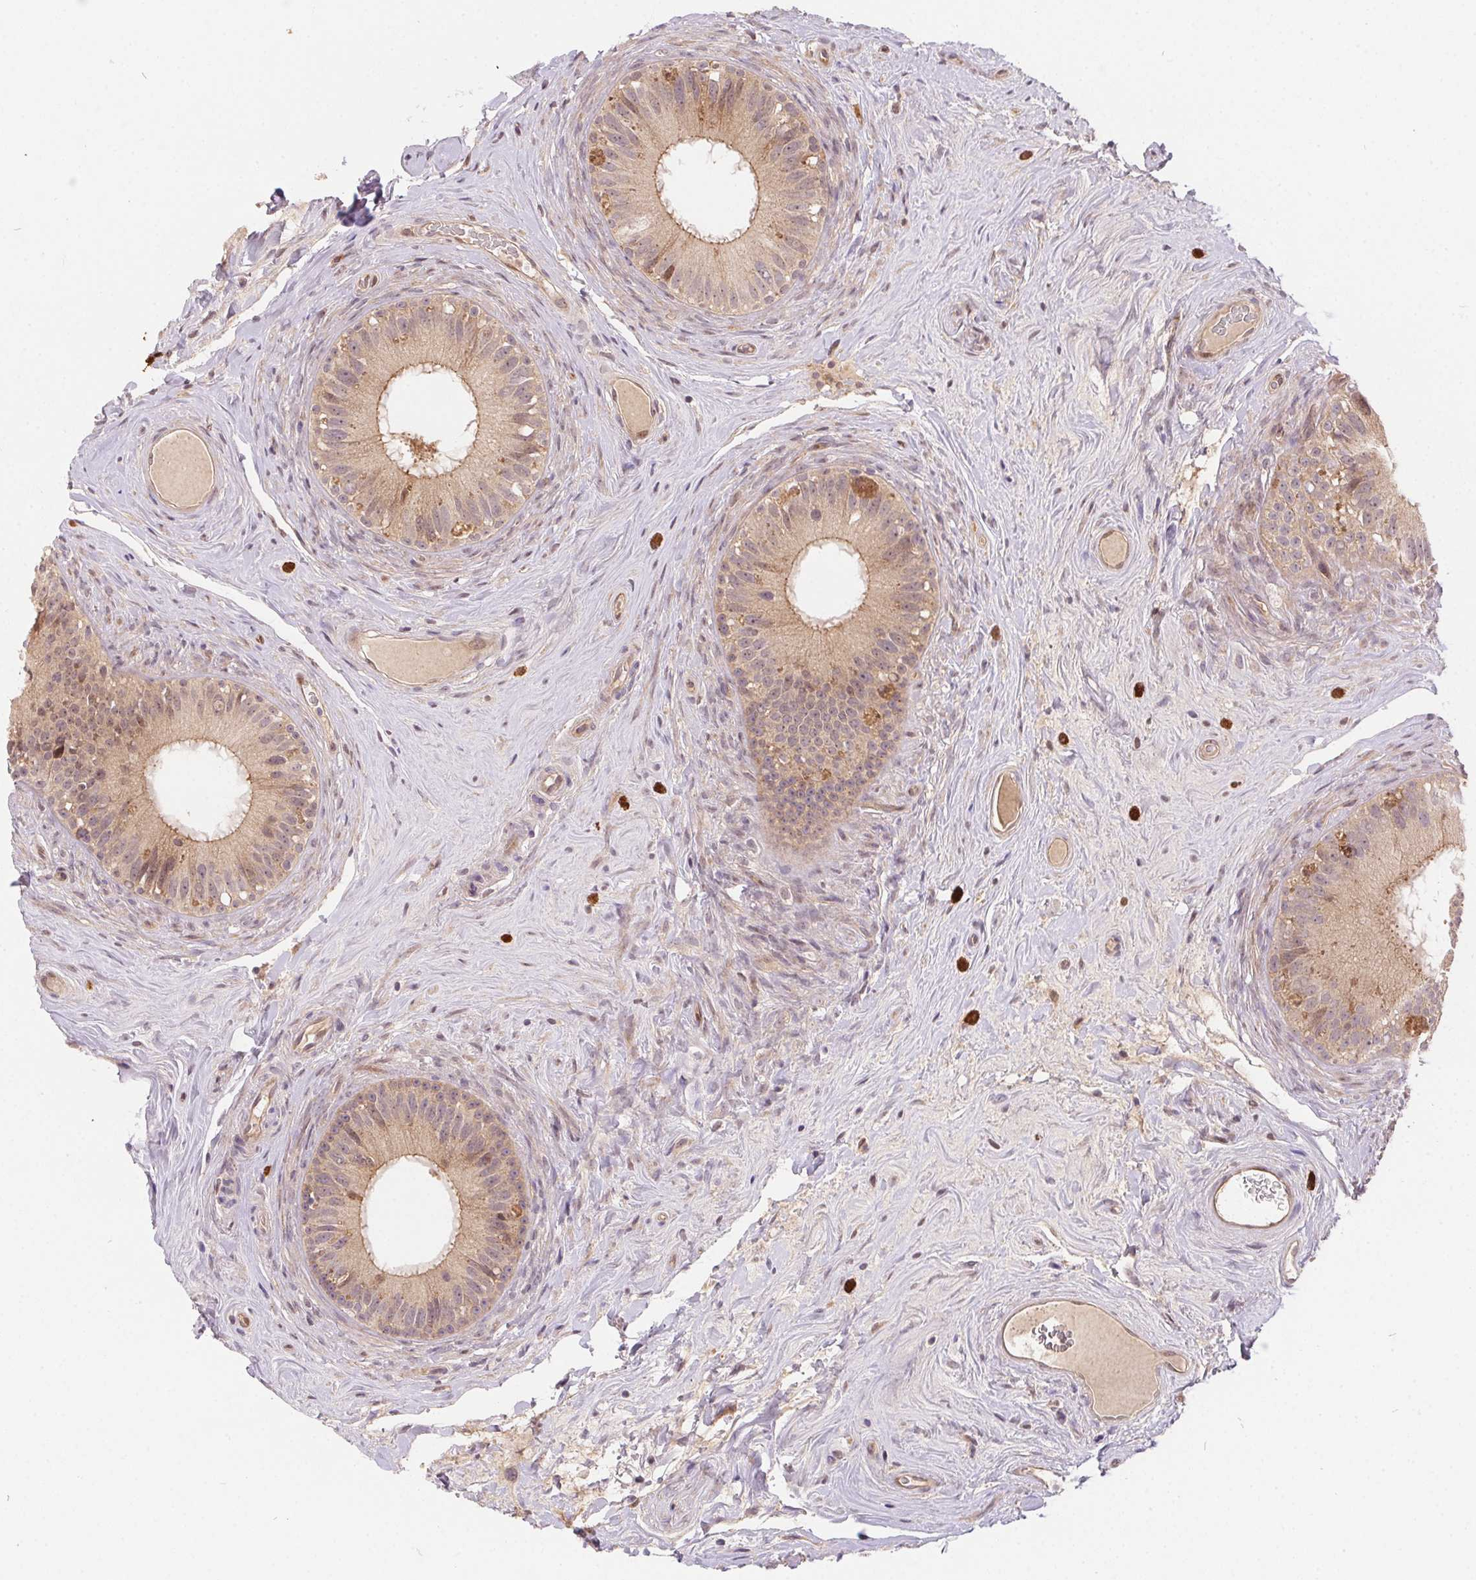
{"staining": {"intensity": "moderate", "quantity": "25%-75%", "location": "cytoplasmic/membranous"}, "tissue": "epididymis", "cell_type": "Glandular cells", "image_type": "normal", "snomed": [{"axis": "morphology", "description": "Normal tissue, NOS"}, {"axis": "topography", "description": "Epididymis"}], "caption": "About 25%-75% of glandular cells in normal epididymis display moderate cytoplasmic/membranous protein expression as visualized by brown immunohistochemical staining.", "gene": "NUDT16", "patient": {"sex": "male", "age": 59}}